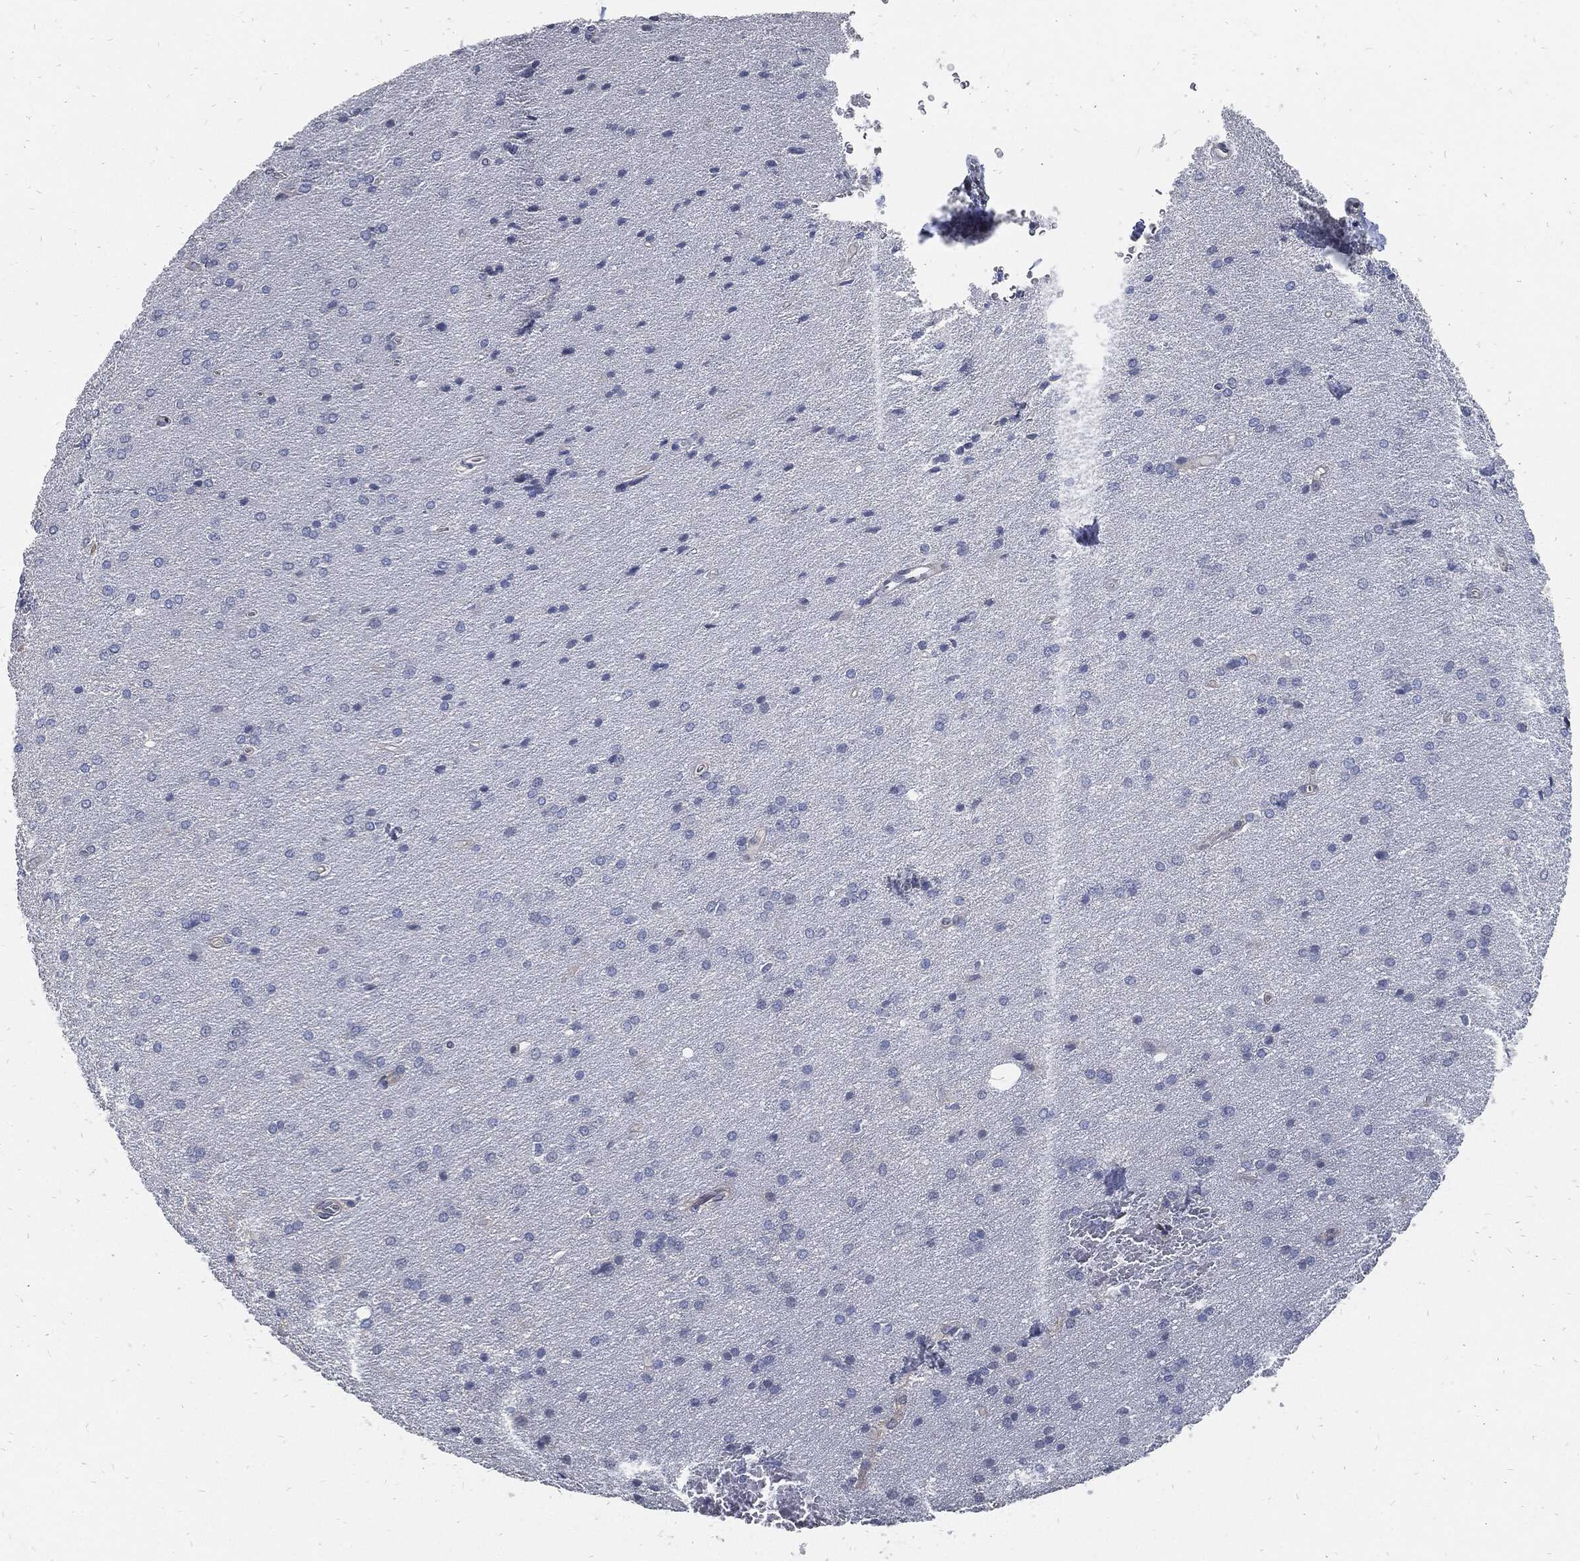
{"staining": {"intensity": "negative", "quantity": "none", "location": "none"}, "tissue": "glioma", "cell_type": "Tumor cells", "image_type": "cancer", "snomed": [{"axis": "morphology", "description": "Glioma, malignant, Low grade"}, {"axis": "topography", "description": "Brain"}], "caption": "Tumor cells are negative for protein expression in human malignant glioma (low-grade).", "gene": "MKI67", "patient": {"sex": "female", "age": 32}}